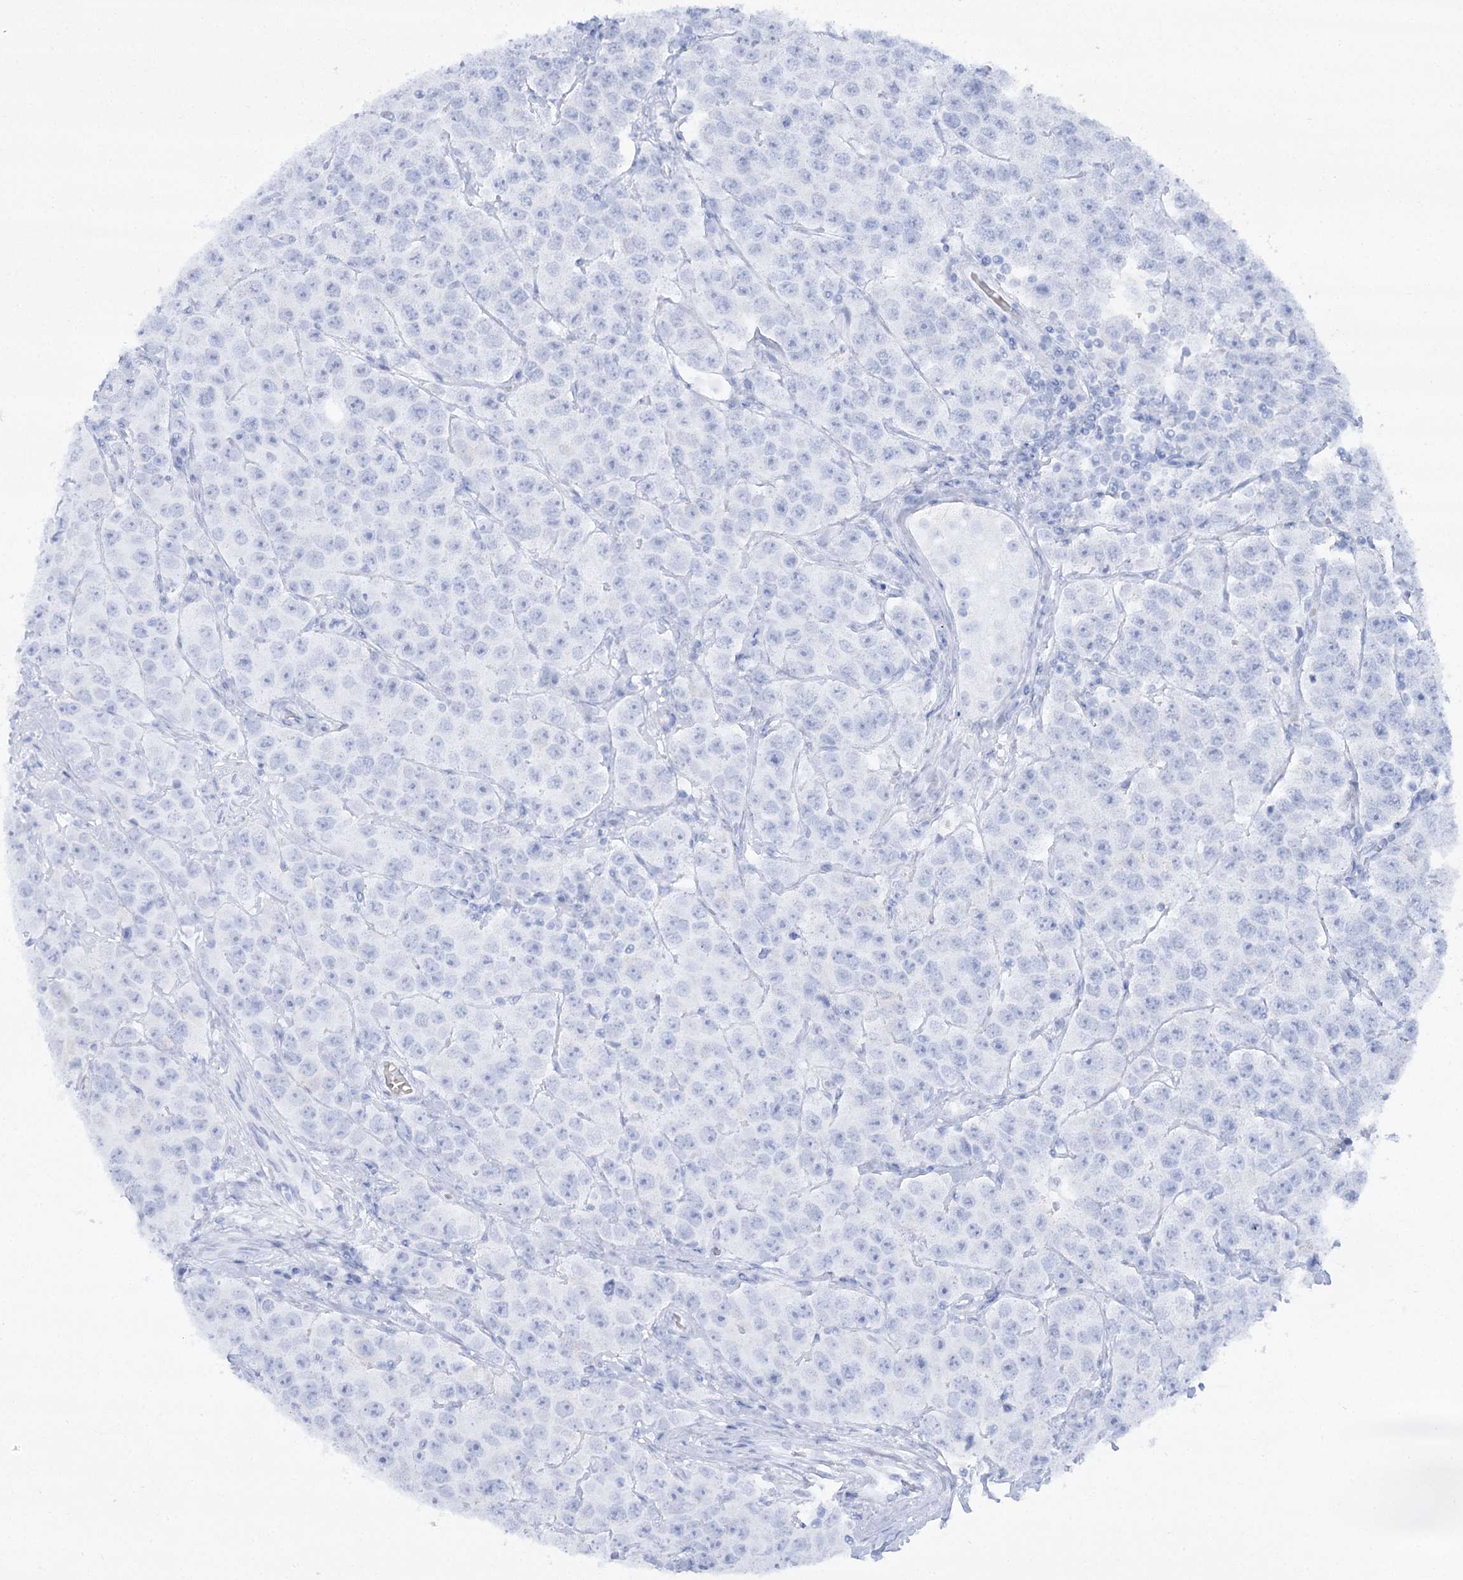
{"staining": {"intensity": "negative", "quantity": "none", "location": "none"}, "tissue": "testis cancer", "cell_type": "Tumor cells", "image_type": "cancer", "snomed": [{"axis": "morphology", "description": "Seminoma, NOS"}, {"axis": "topography", "description": "Testis"}], "caption": "Tumor cells are negative for brown protein staining in testis seminoma.", "gene": "SIAE", "patient": {"sex": "male", "age": 28}}